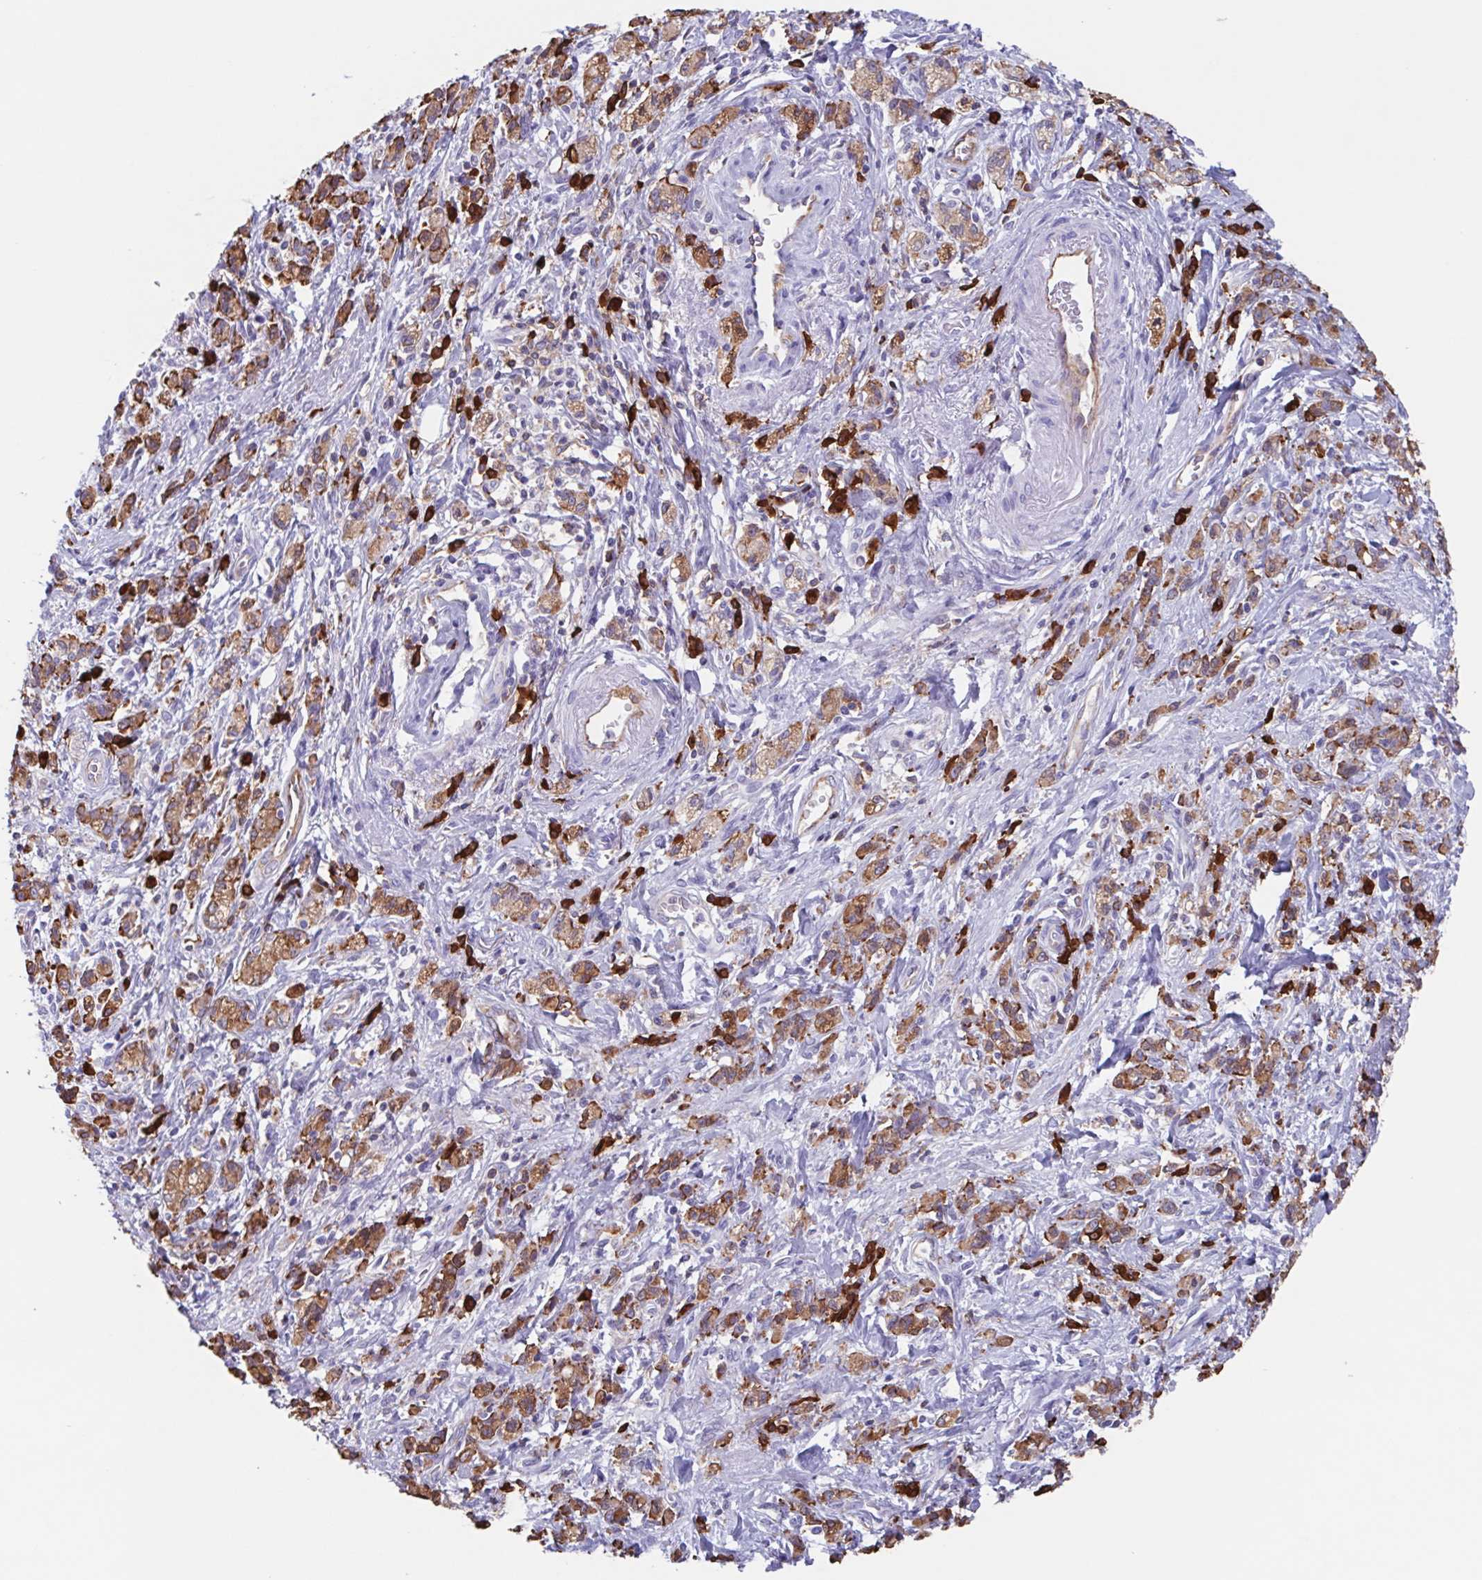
{"staining": {"intensity": "moderate", "quantity": ">75%", "location": "cytoplasmic/membranous"}, "tissue": "stomach cancer", "cell_type": "Tumor cells", "image_type": "cancer", "snomed": [{"axis": "morphology", "description": "Adenocarcinoma, NOS"}, {"axis": "topography", "description": "Stomach"}], "caption": "Protein expression by immunohistochemistry demonstrates moderate cytoplasmic/membranous expression in about >75% of tumor cells in stomach adenocarcinoma.", "gene": "TPD52", "patient": {"sex": "male", "age": 77}}